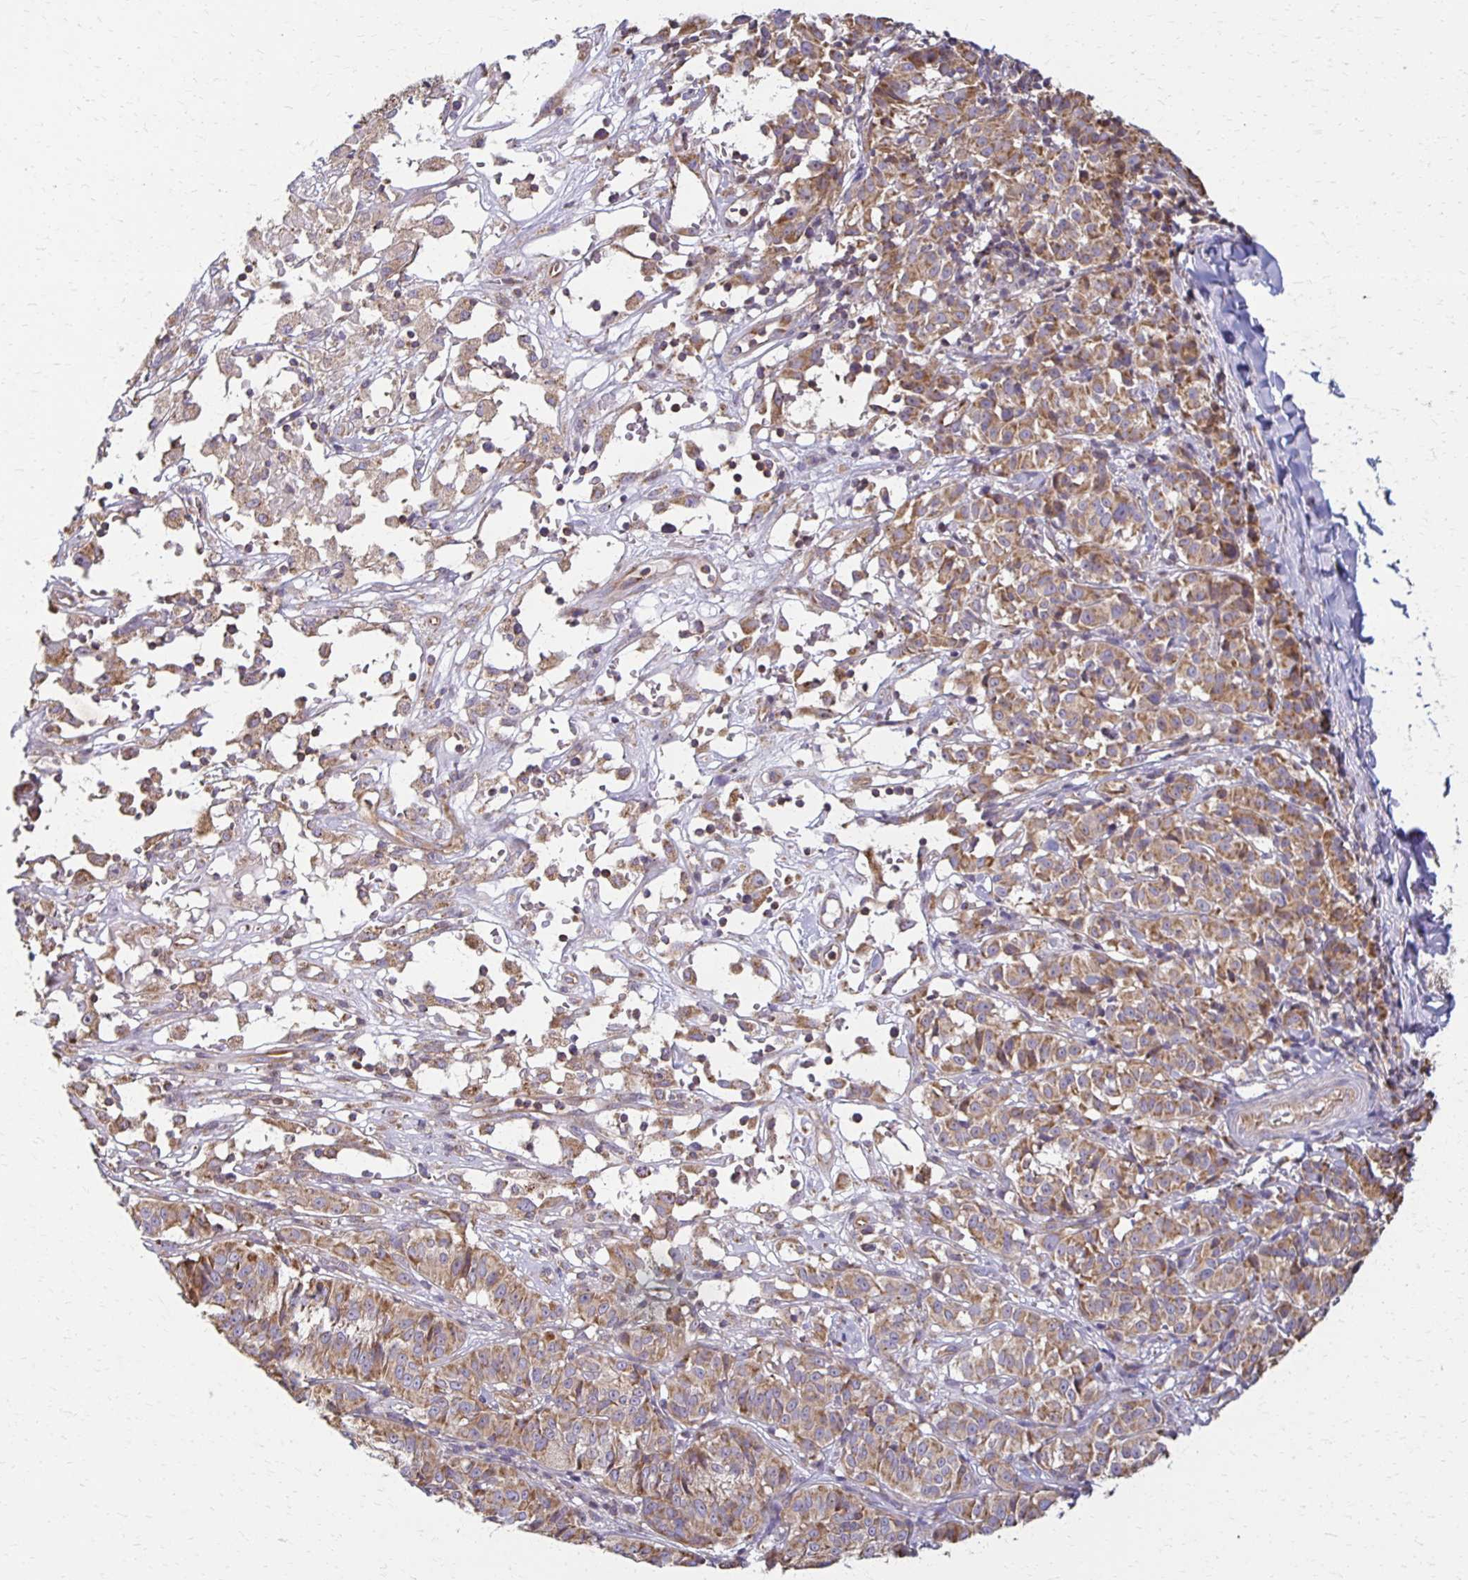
{"staining": {"intensity": "moderate", "quantity": "25%-75%", "location": "cytoplasmic/membranous"}, "tissue": "melanoma", "cell_type": "Tumor cells", "image_type": "cancer", "snomed": [{"axis": "morphology", "description": "Malignant melanoma, NOS"}, {"axis": "topography", "description": "Skin"}], "caption": "Immunohistochemical staining of malignant melanoma reveals medium levels of moderate cytoplasmic/membranous protein expression in approximately 25%-75% of tumor cells.", "gene": "EIF4EBP2", "patient": {"sex": "female", "age": 72}}